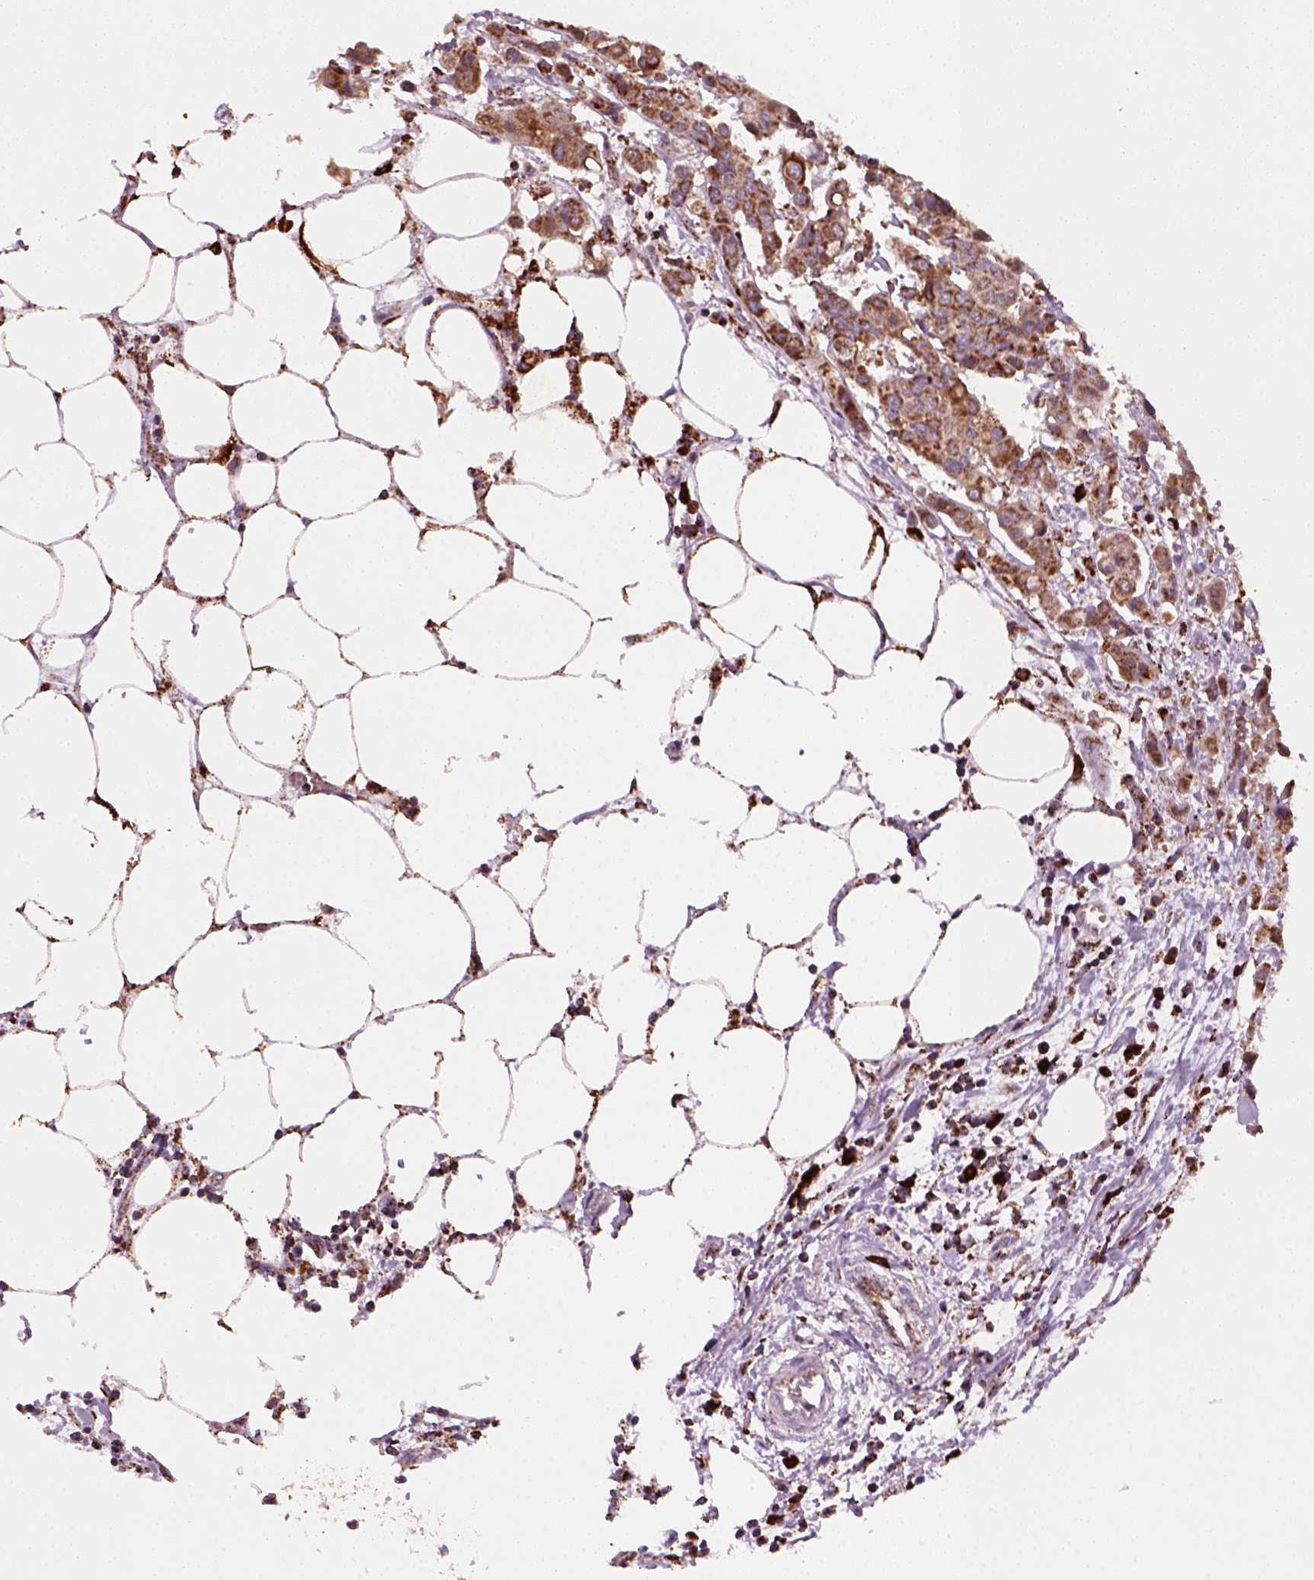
{"staining": {"intensity": "moderate", "quantity": ">75%", "location": "cytoplasmic/membranous"}, "tissue": "carcinoid", "cell_type": "Tumor cells", "image_type": "cancer", "snomed": [{"axis": "morphology", "description": "Carcinoid, malignant, NOS"}, {"axis": "topography", "description": "Colon"}], "caption": "A photomicrograph of carcinoid stained for a protein shows moderate cytoplasmic/membranous brown staining in tumor cells.", "gene": "NUDT16L1", "patient": {"sex": "male", "age": 81}}